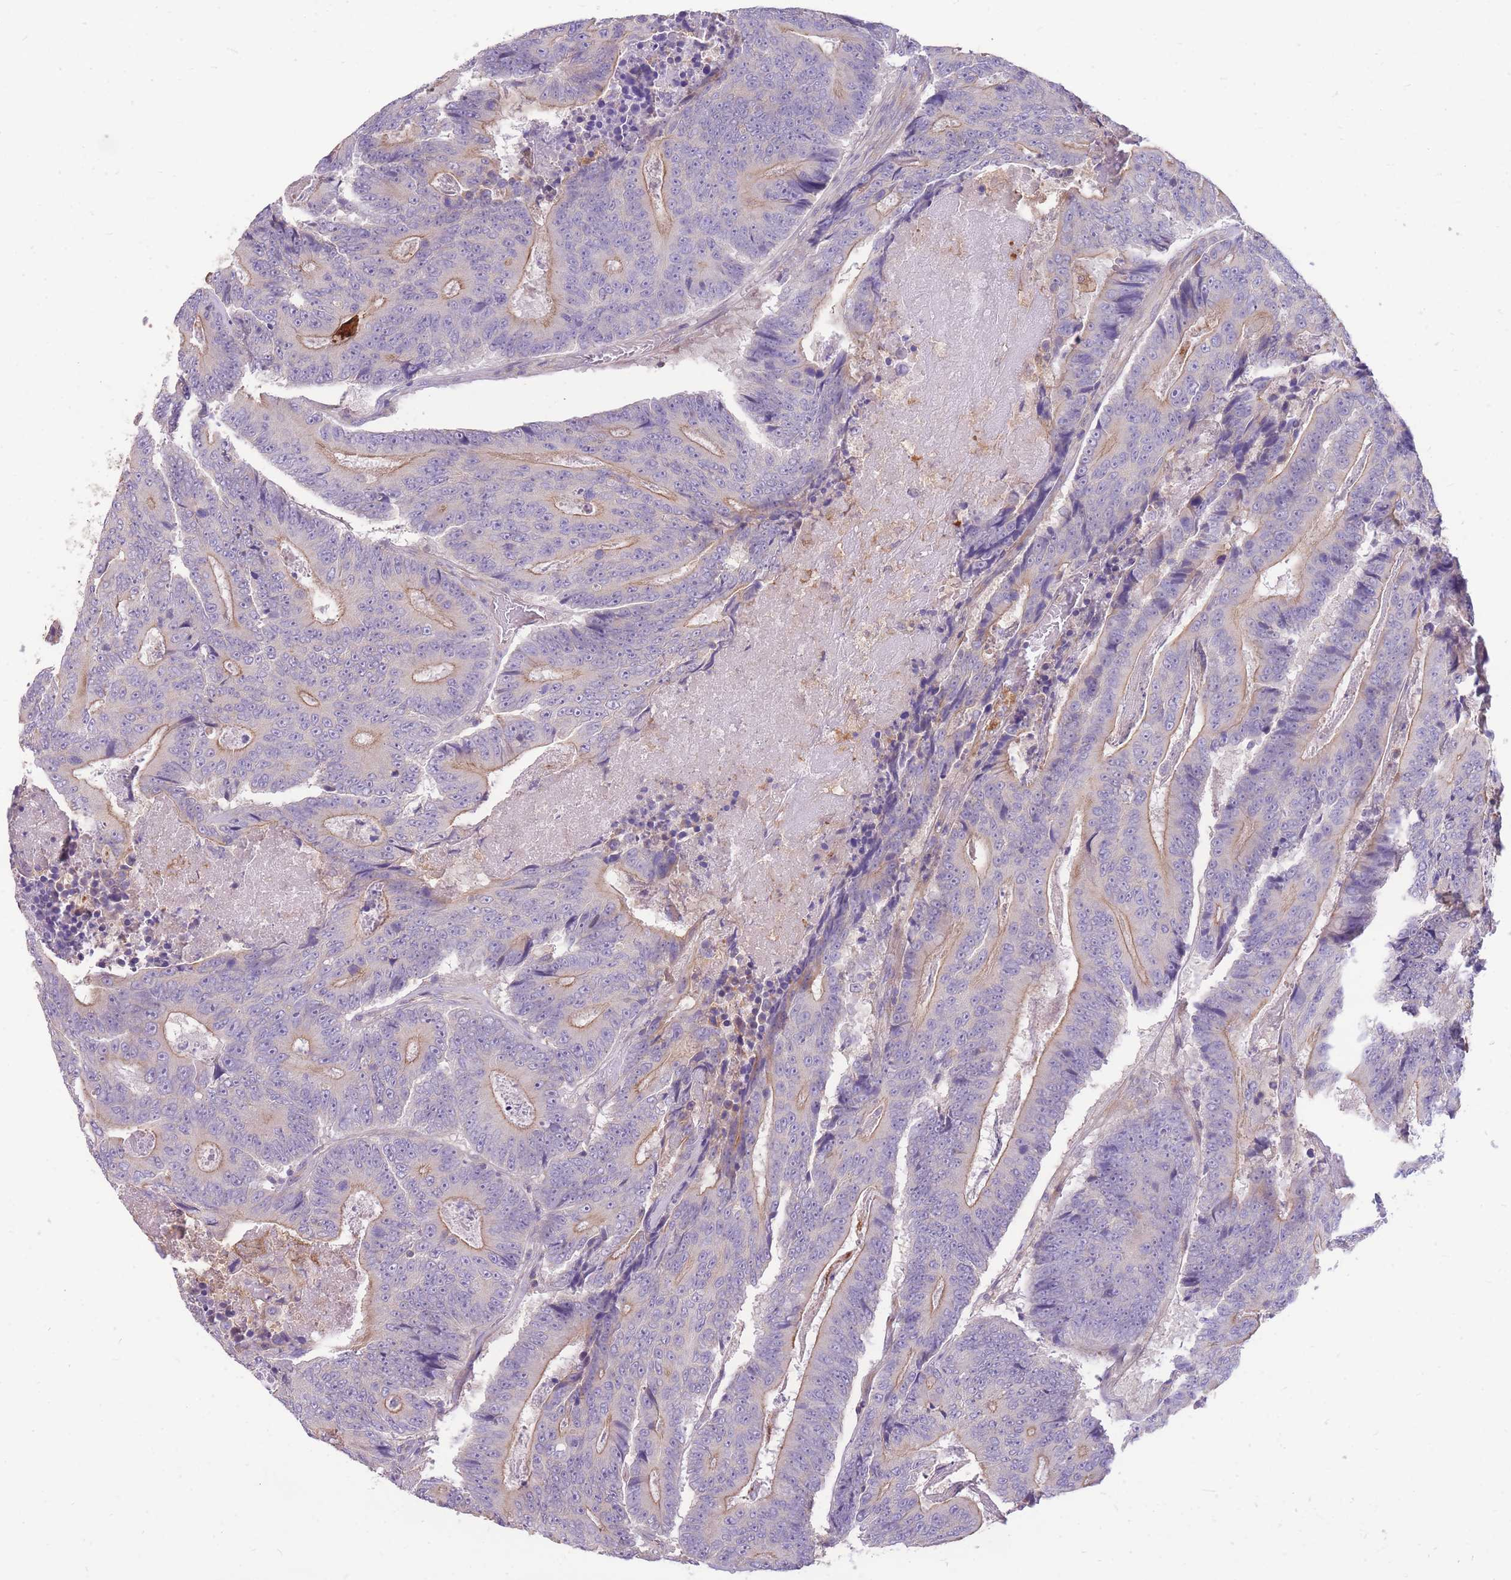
{"staining": {"intensity": "moderate", "quantity": "25%-75%", "location": "cytoplasmic/membranous"}, "tissue": "colorectal cancer", "cell_type": "Tumor cells", "image_type": "cancer", "snomed": [{"axis": "morphology", "description": "Adenocarcinoma, NOS"}, {"axis": "topography", "description": "Colon"}], "caption": "Brown immunohistochemical staining in human colorectal cancer reveals moderate cytoplasmic/membranous expression in approximately 25%-75% of tumor cells.", "gene": "OR5T1", "patient": {"sex": "male", "age": 83}}